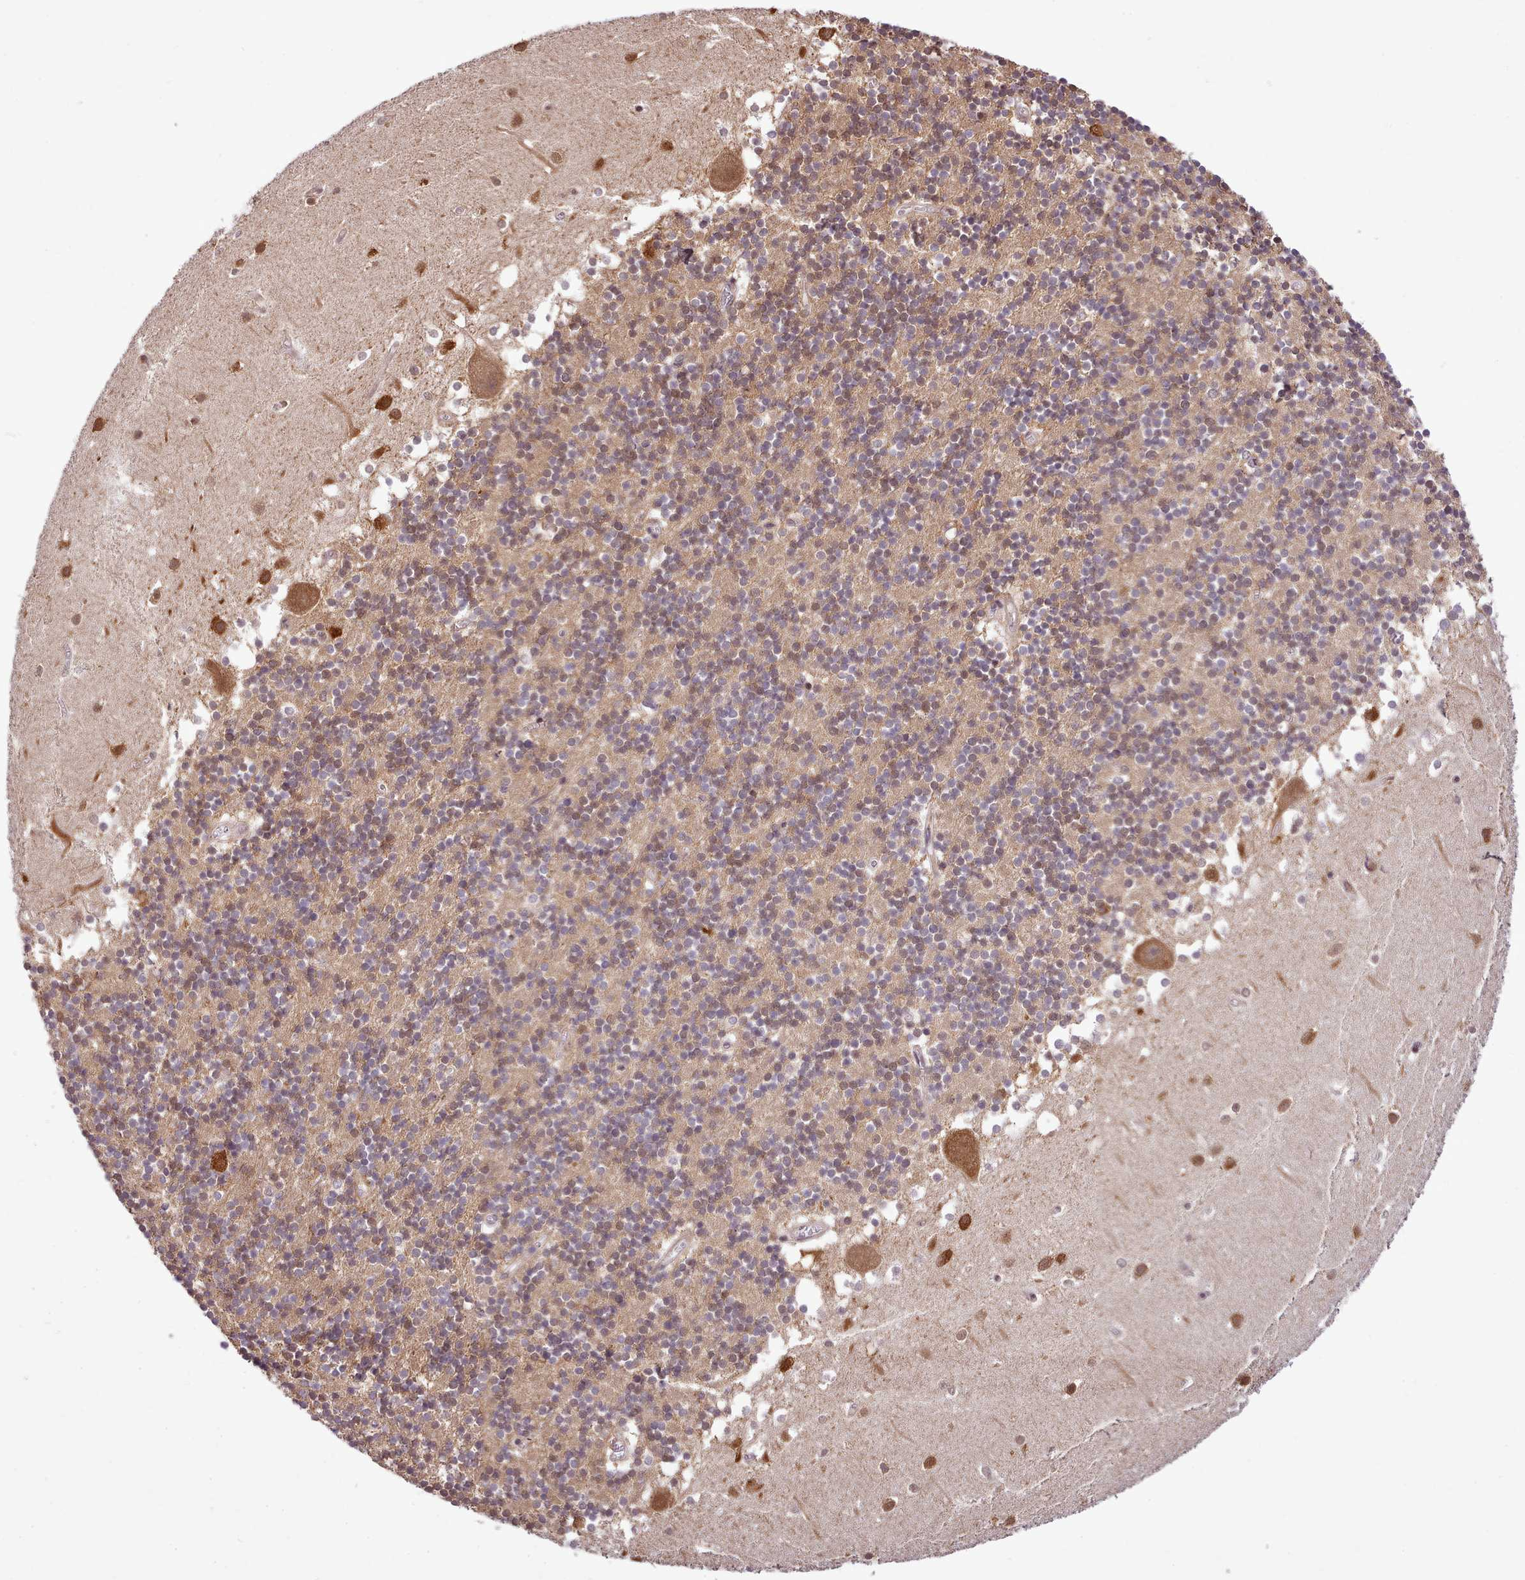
{"staining": {"intensity": "moderate", "quantity": "25%-75%", "location": "cytoplasmic/membranous,nuclear"}, "tissue": "cerebellum", "cell_type": "Cells in granular layer", "image_type": "normal", "snomed": [{"axis": "morphology", "description": "Normal tissue, NOS"}, {"axis": "topography", "description": "Cerebellum"}], "caption": "Immunohistochemical staining of benign human cerebellum displays moderate cytoplasmic/membranous,nuclear protein positivity in approximately 25%-75% of cells in granular layer. Nuclei are stained in blue.", "gene": "HOXB7", "patient": {"sex": "male", "age": 54}}